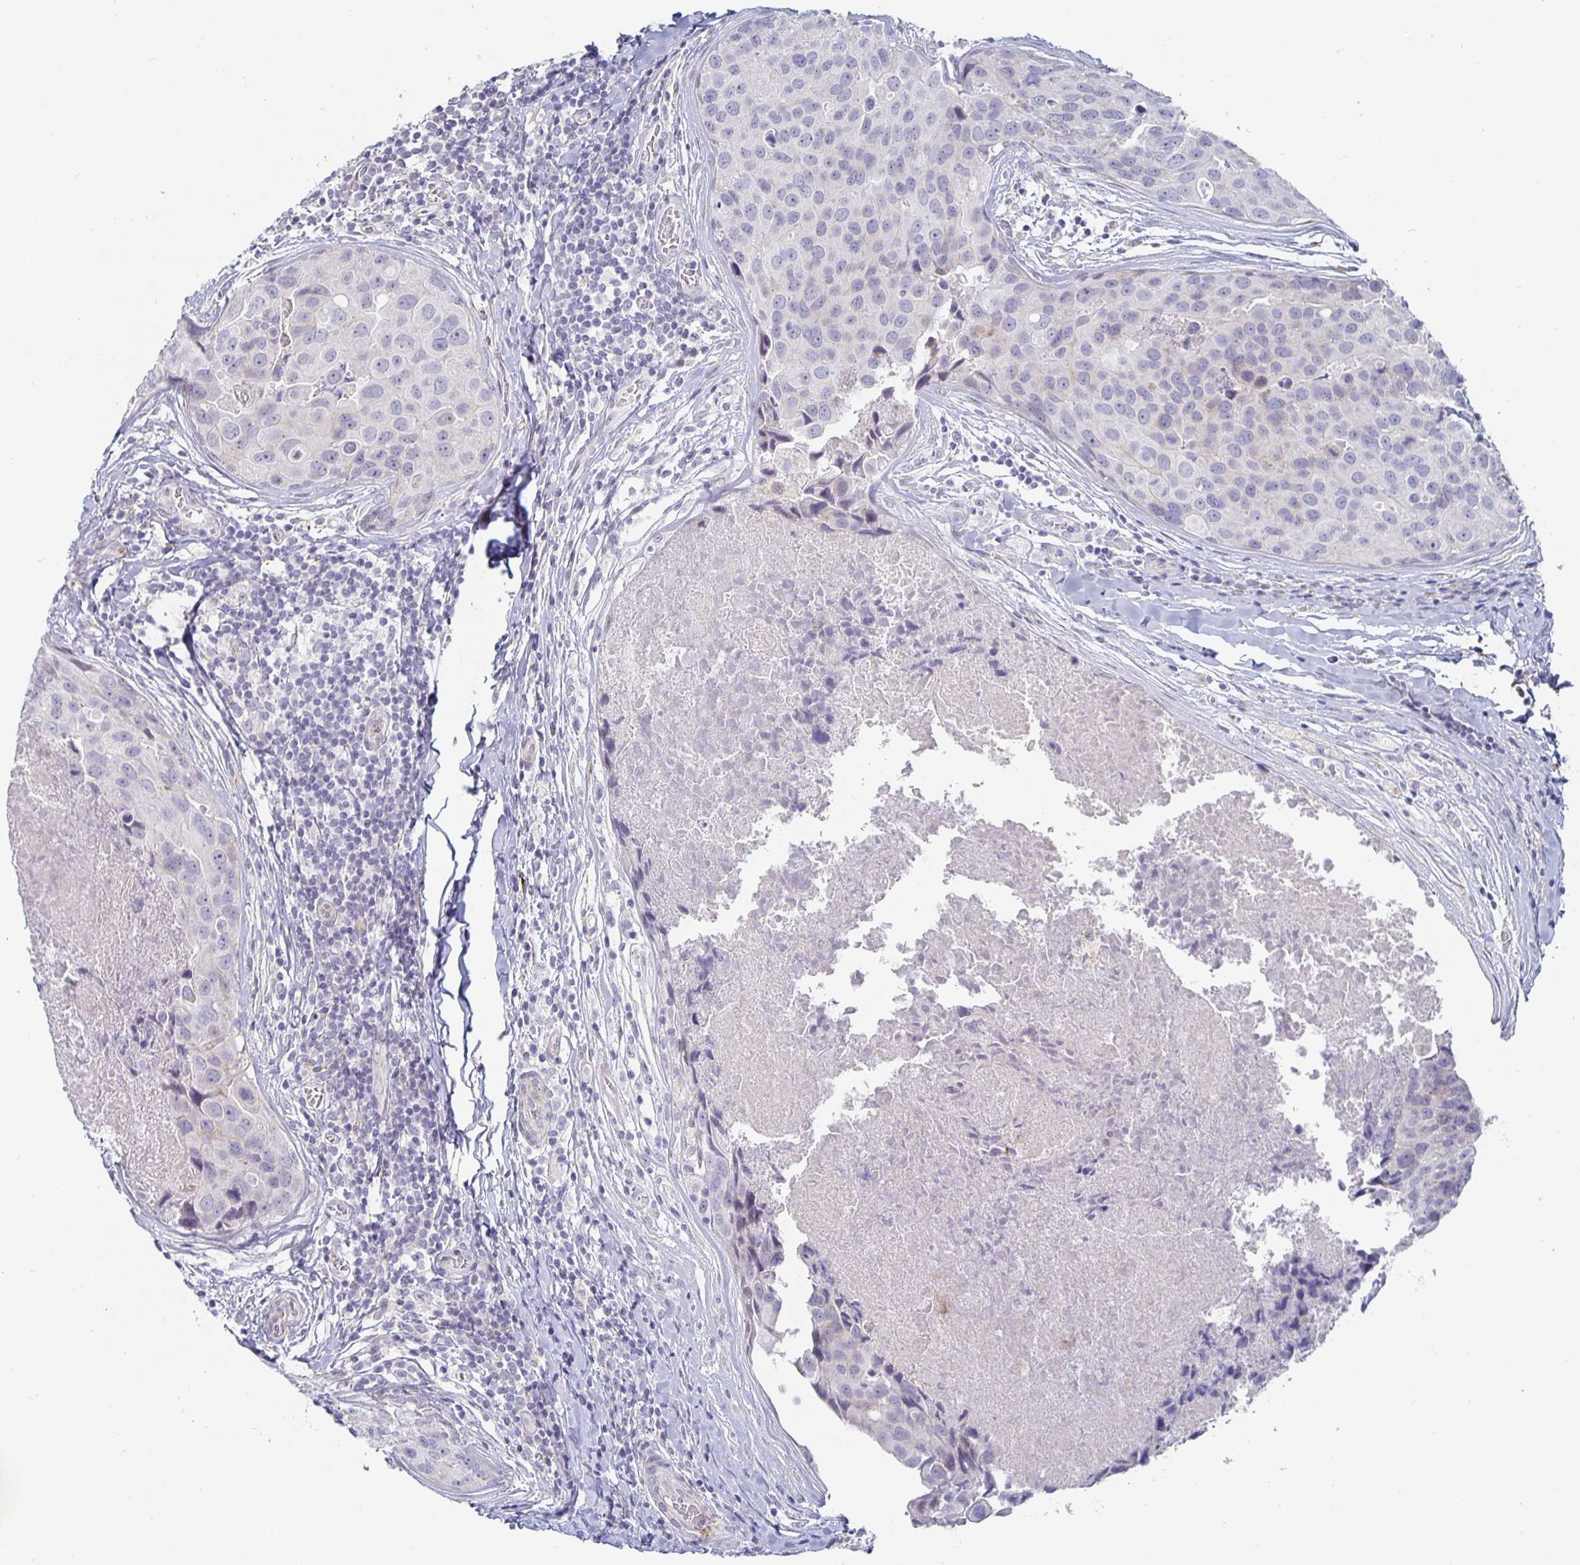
{"staining": {"intensity": "negative", "quantity": "none", "location": "none"}, "tissue": "breast cancer", "cell_type": "Tumor cells", "image_type": "cancer", "snomed": [{"axis": "morphology", "description": "Duct carcinoma"}, {"axis": "topography", "description": "Breast"}], "caption": "Immunohistochemistry (IHC) image of neoplastic tissue: breast cancer stained with DAB (3,3'-diaminobenzidine) shows no significant protein positivity in tumor cells.", "gene": "S100G", "patient": {"sex": "female", "age": 24}}